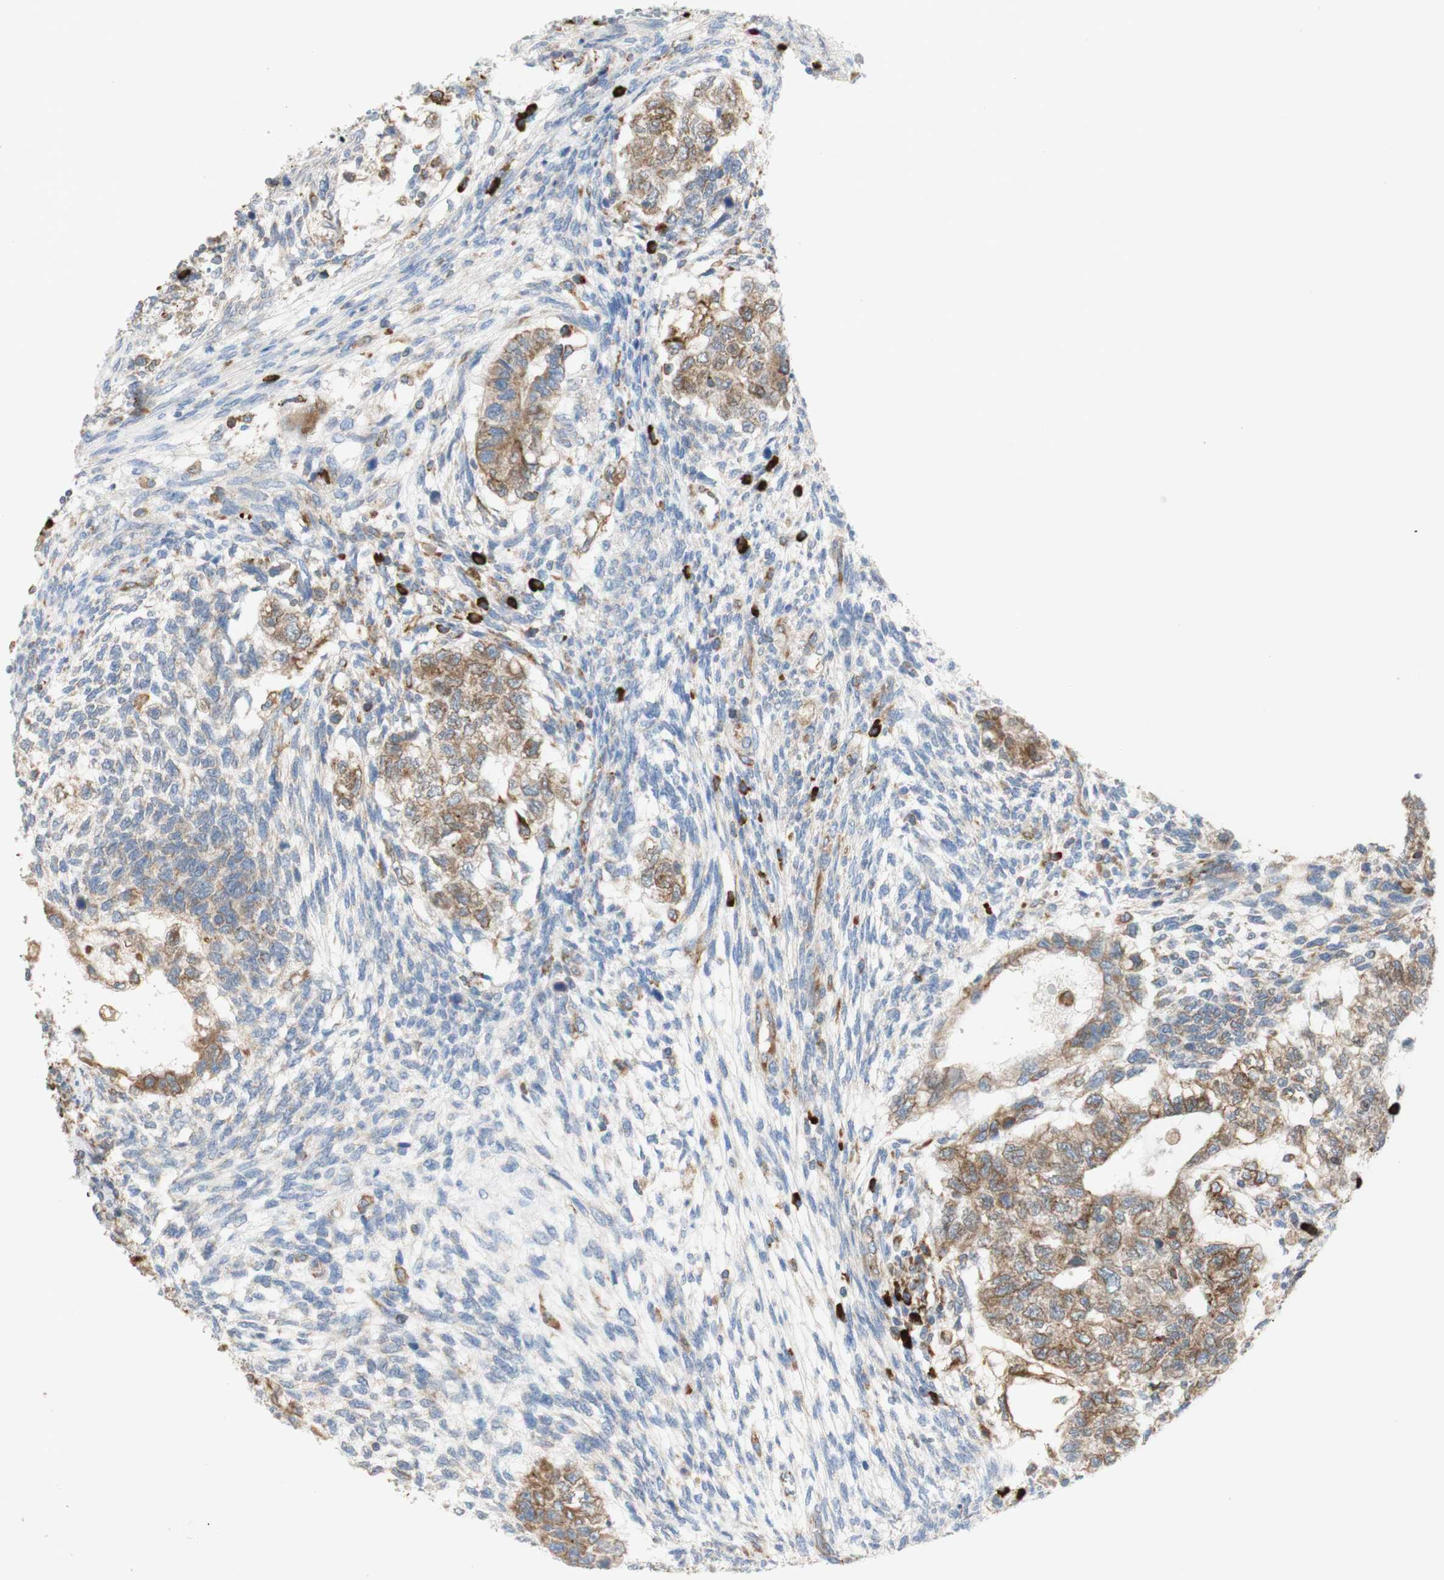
{"staining": {"intensity": "moderate", "quantity": ">75%", "location": "cytoplasmic/membranous"}, "tissue": "testis cancer", "cell_type": "Tumor cells", "image_type": "cancer", "snomed": [{"axis": "morphology", "description": "Normal tissue, NOS"}, {"axis": "morphology", "description": "Carcinoma, Embryonal, NOS"}, {"axis": "topography", "description": "Testis"}], "caption": "DAB immunohistochemical staining of human testis cancer demonstrates moderate cytoplasmic/membranous protein positivity in approximately >75% of tumor cells.", "gene": "MANF", "patient": {"sex": "male", "age": 36}}